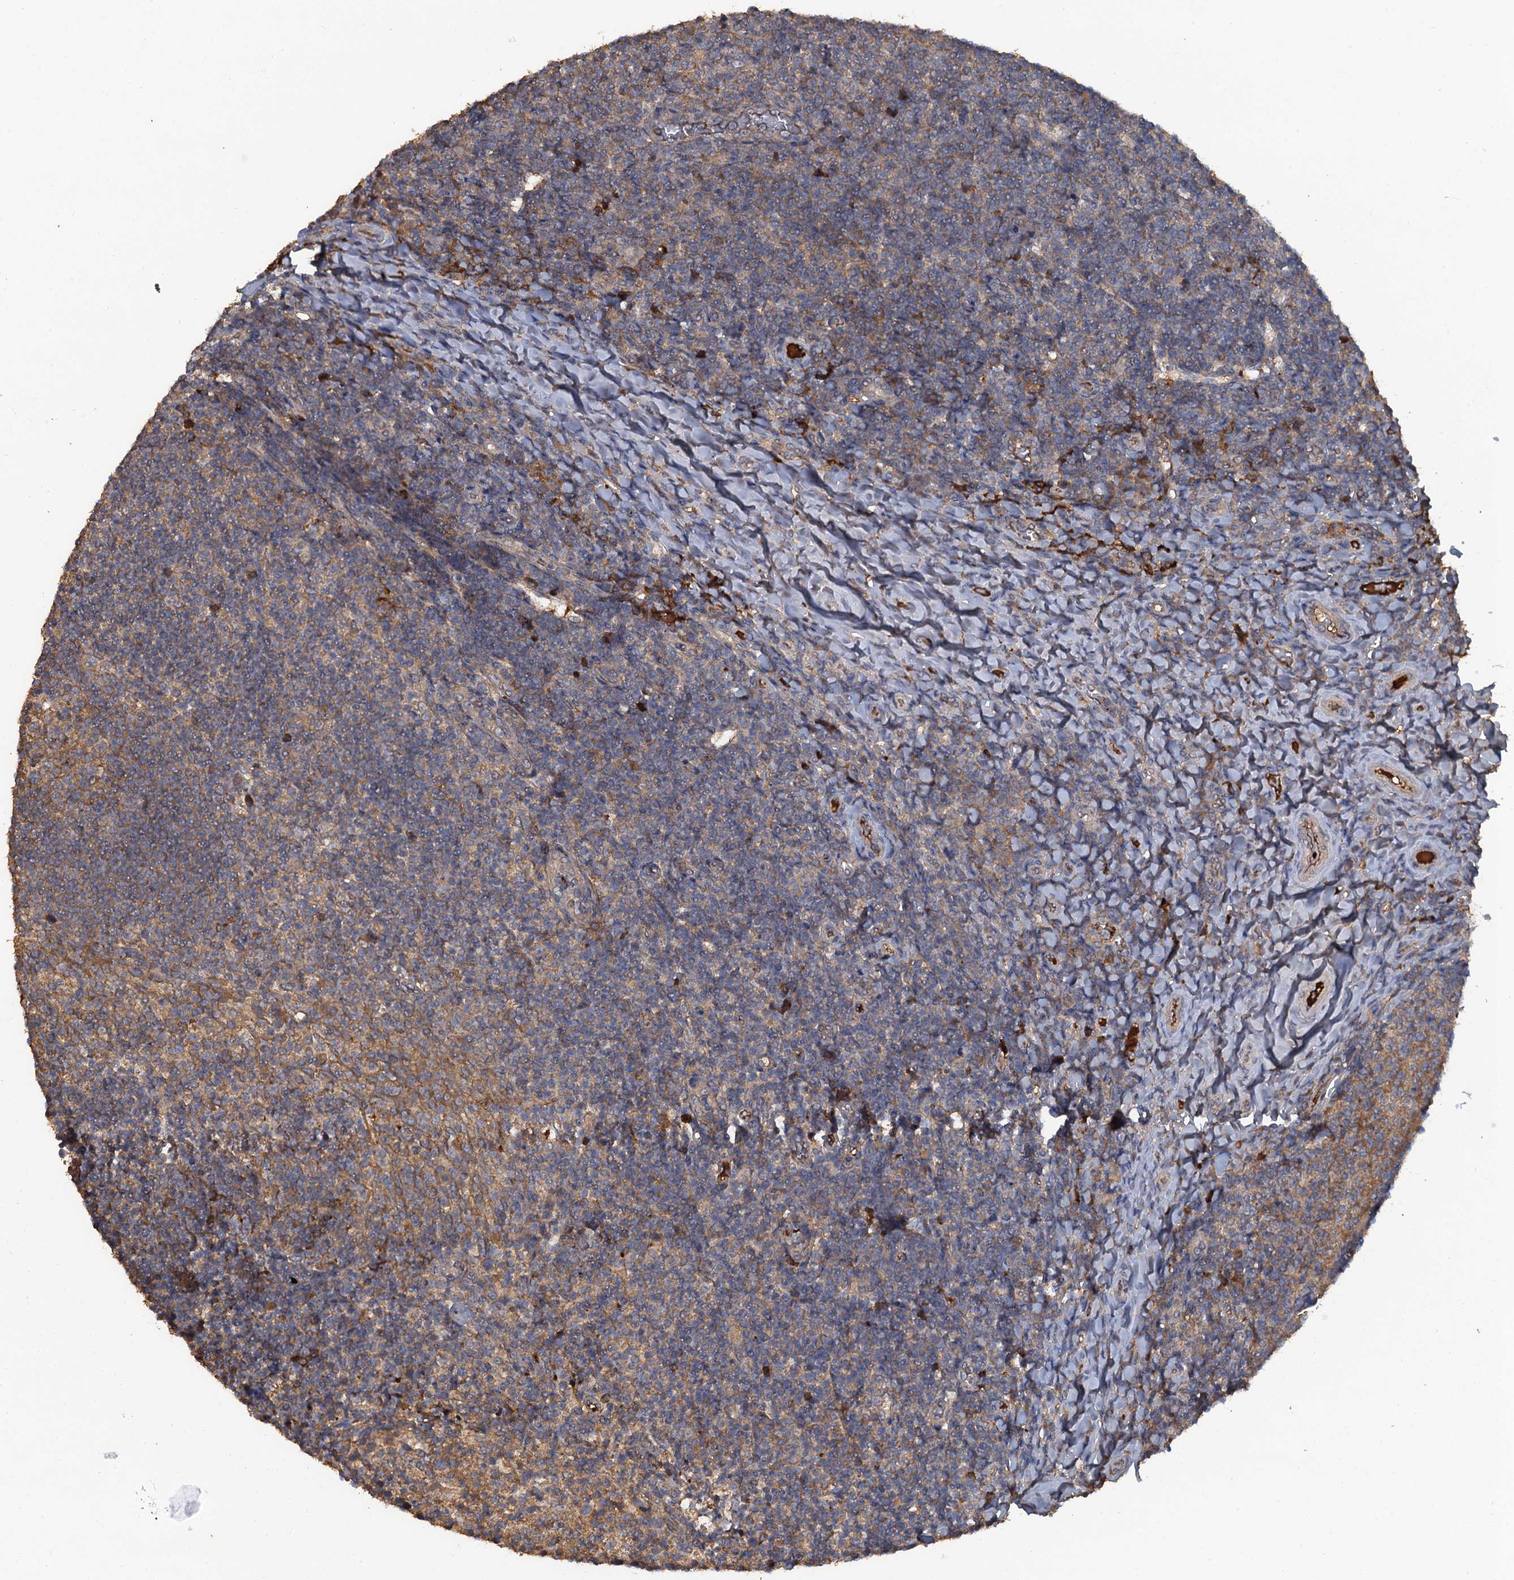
{"staining": {"intensity": "weak", "quantity": "25%-75%", "location": "cytoplasmic/membranous"}, "tissue": "tonsil", "cell_type": "Germinal center cells", "image_type": "normal", "snomed": [{"axis": "morphology", "description": "Normal tissue, NOS"}, {"axis": "topography", "description": "Tonsil"}], "caption": "IHC photomicrograph of benign human tonsil stained for a protein (brown), which demonstrates low levels of weak cytoplasmic/membranous positivity in about 25%-75% of germinal center cells.", "gene": "HAPLN3", "patient": {"sex": "female", "age": 10}}